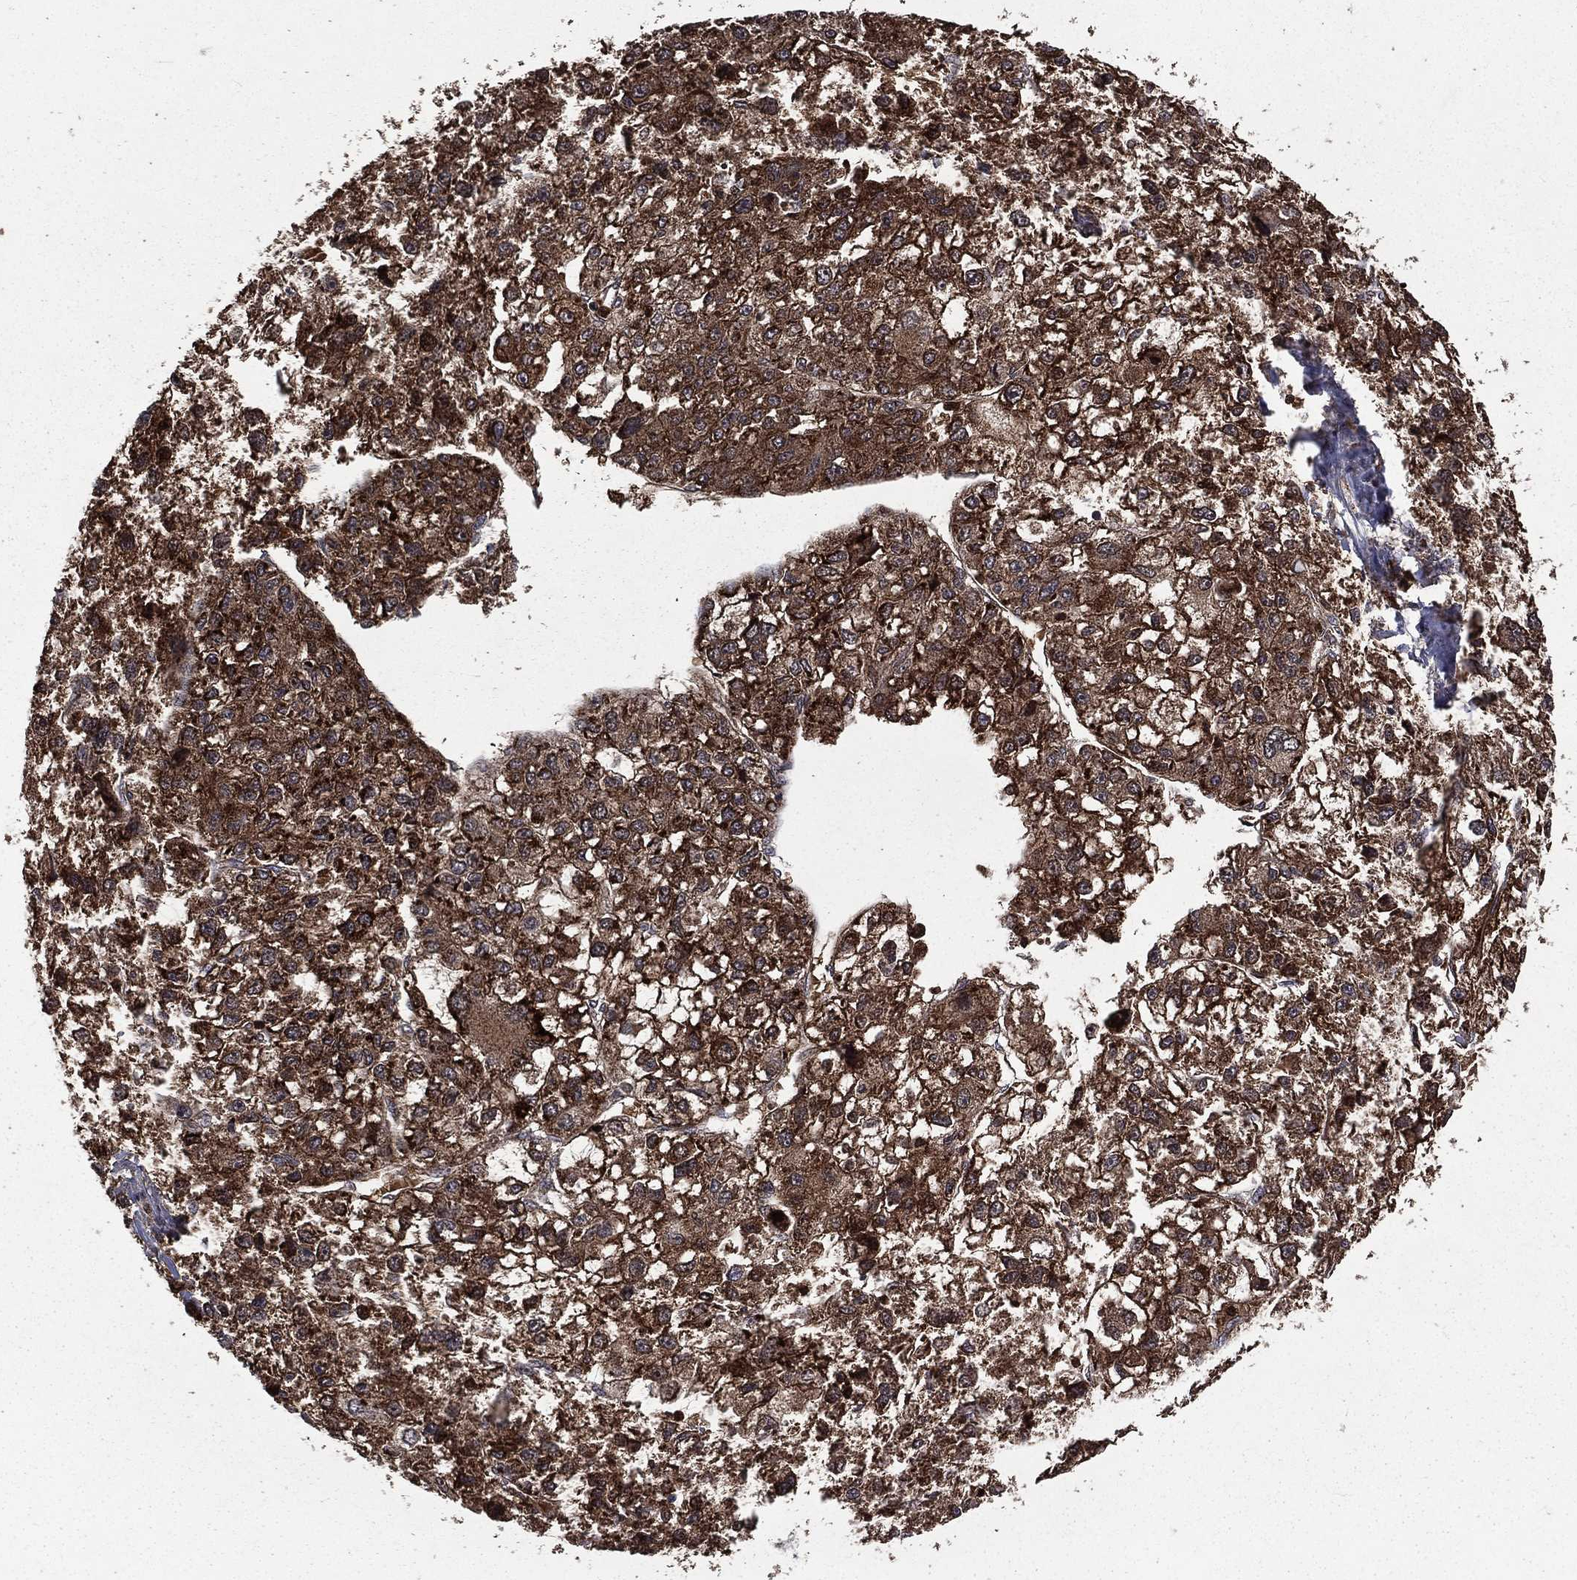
{"staining": {"intensity": "strong", "quantity": ">75%", "location": "cytoplasmic/membranous"}, "tissue": "liver cancer", "cell_type": "Tumor cells", "image_type": "cancer", "snomed": [{"axis": "morphology", "description": "Carcinoma, Hepatocellular, NOS"}, {"axis": "topography", "description": "Liver"}], "caption": "There is high levels of strong cytoplasmic/membranous positivity in tumor cells of liver cancer, as demonstrated by immunohistochemical staining (brown color).", "gene": "LENG8", "patient": {"sex": "male", "age": 56}}